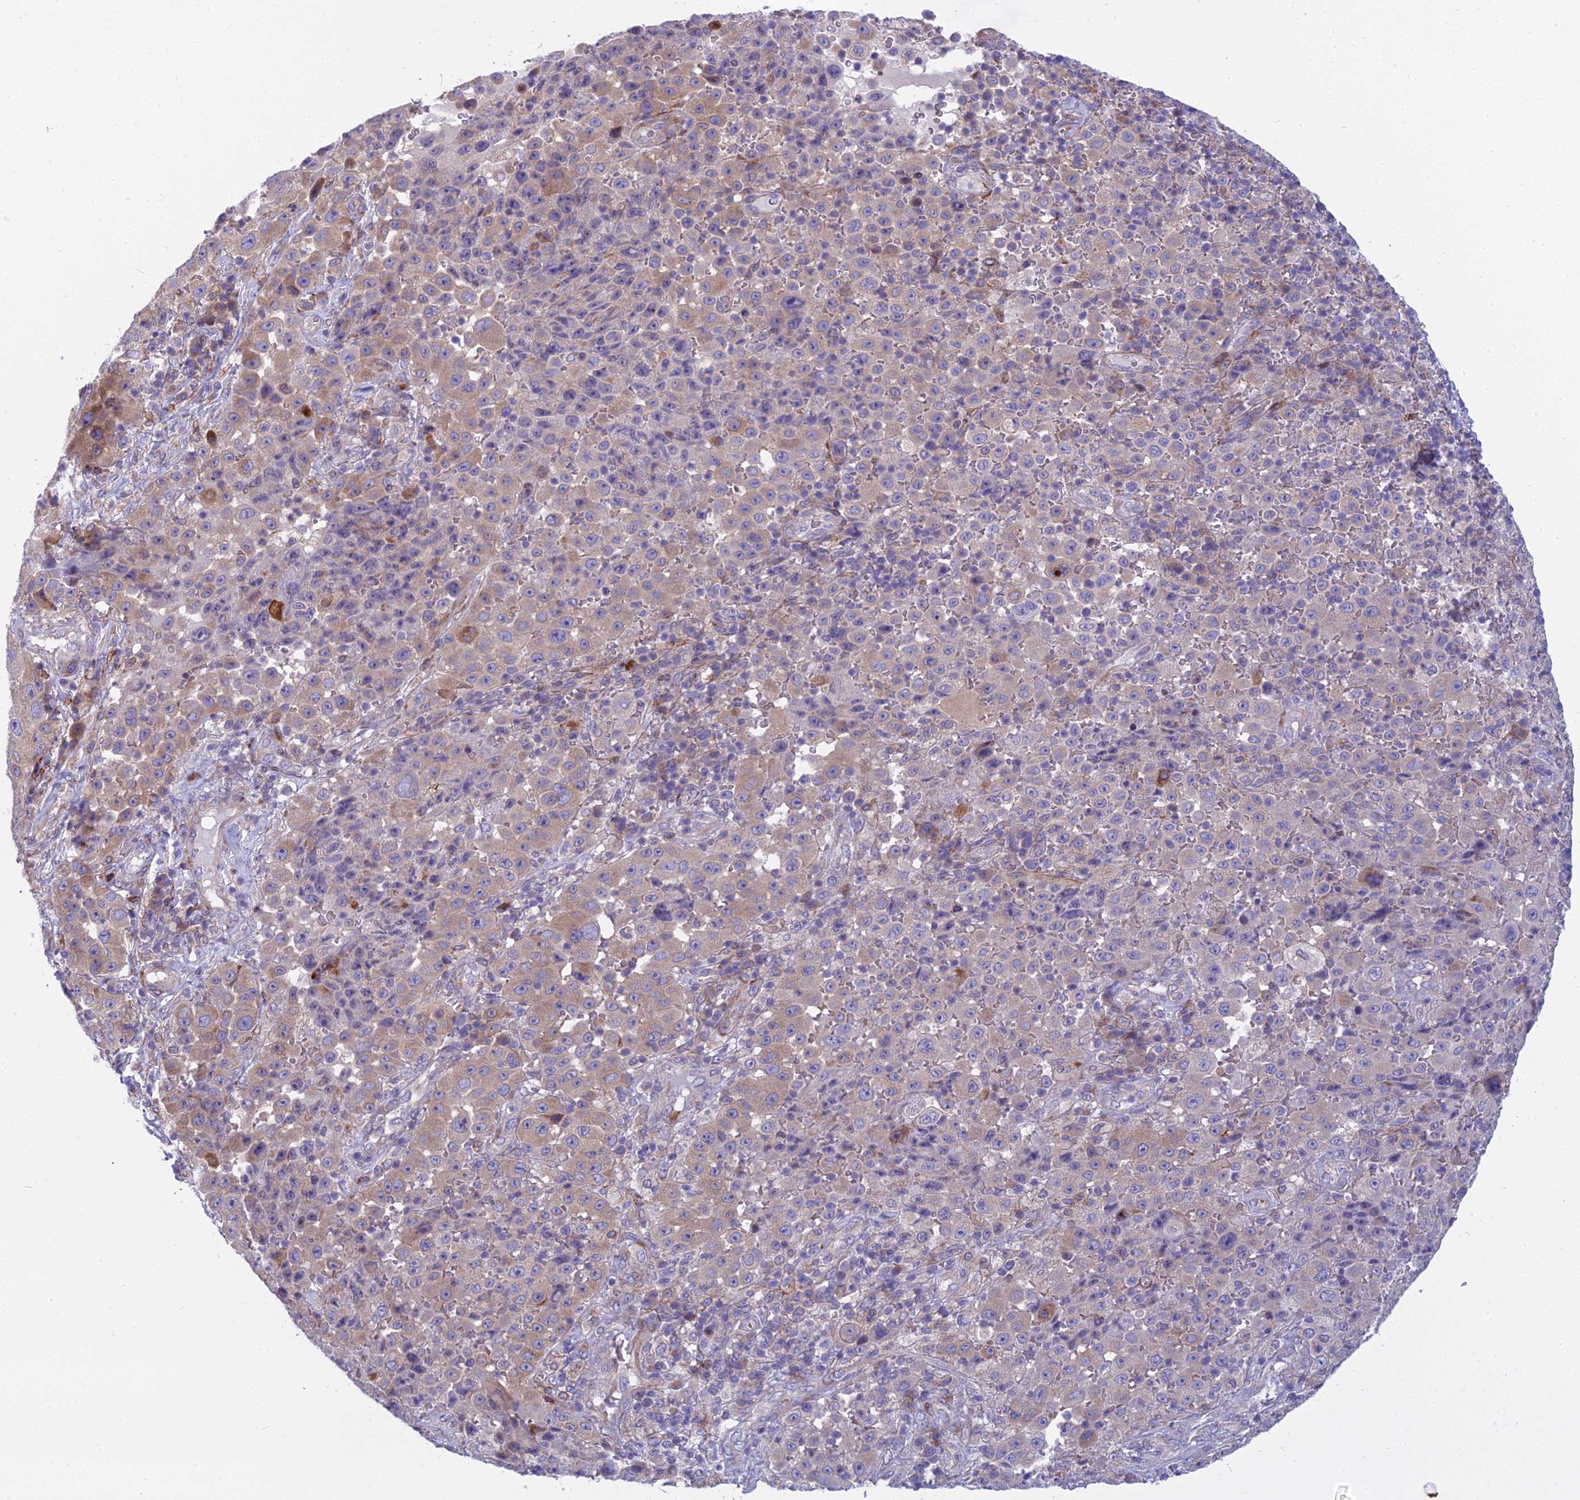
{"staining": {"intensity": "weak", "quantity": "<25%", "location": "cytoplasmic/membranous"}, "tissue": "melanoma", "cell_type": "Tumor cells", "image_type": "cancer", "snomed": [{"axis": "morphology", "description": "Malignant melanoma, Metastatic site"}, {"axis": "topography", "description": "Lymph node"}], "caption": "This is an IHC histopathology image of human melanoma. There is no staining in tumor cells.", "gene": "PCDHB14", "patient": {"sex": "male", "age": 62}}